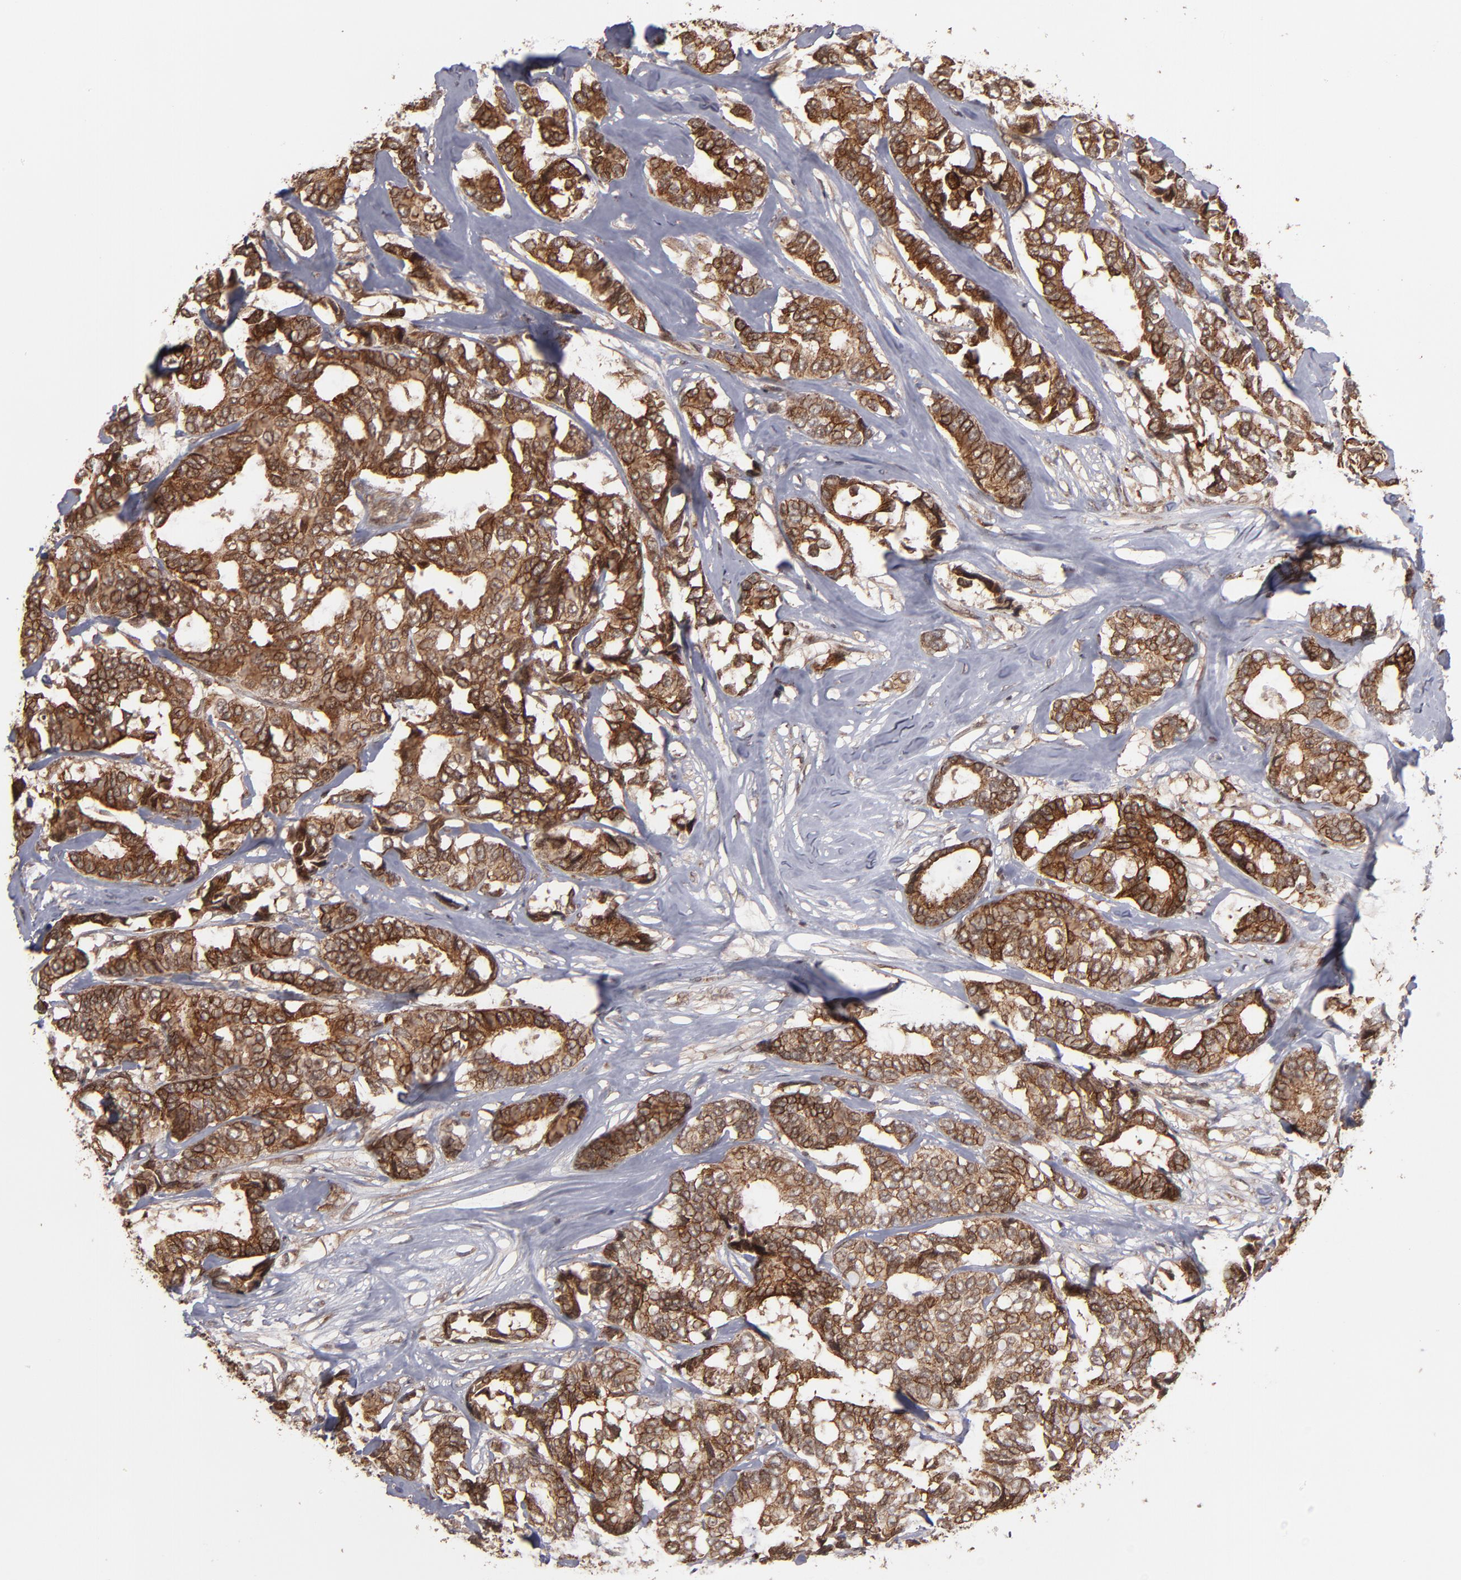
{"staining": {"intensity": "strong", "quantity": ">75%", "location": "cytoplasmic/membranous"}, "tissue": "breast cancer", "cell_type": "Tumor cells", "image_type": "cancer", "snomed": [{"axis": "morphology", "description": "Duct carcinoma"}, {"axis": "topography", "description": "Breast"}], "caption": "A high-resolution histopathology image shows immunohistochemistry (IHC) staining of breast infiltrating ductal carcinoma, which reveals strong cytoplasmic/membranous positivity in about >75% of tumor cells.", "gene": "RGS6", "patient": {"sex": "female", "age": 87}}